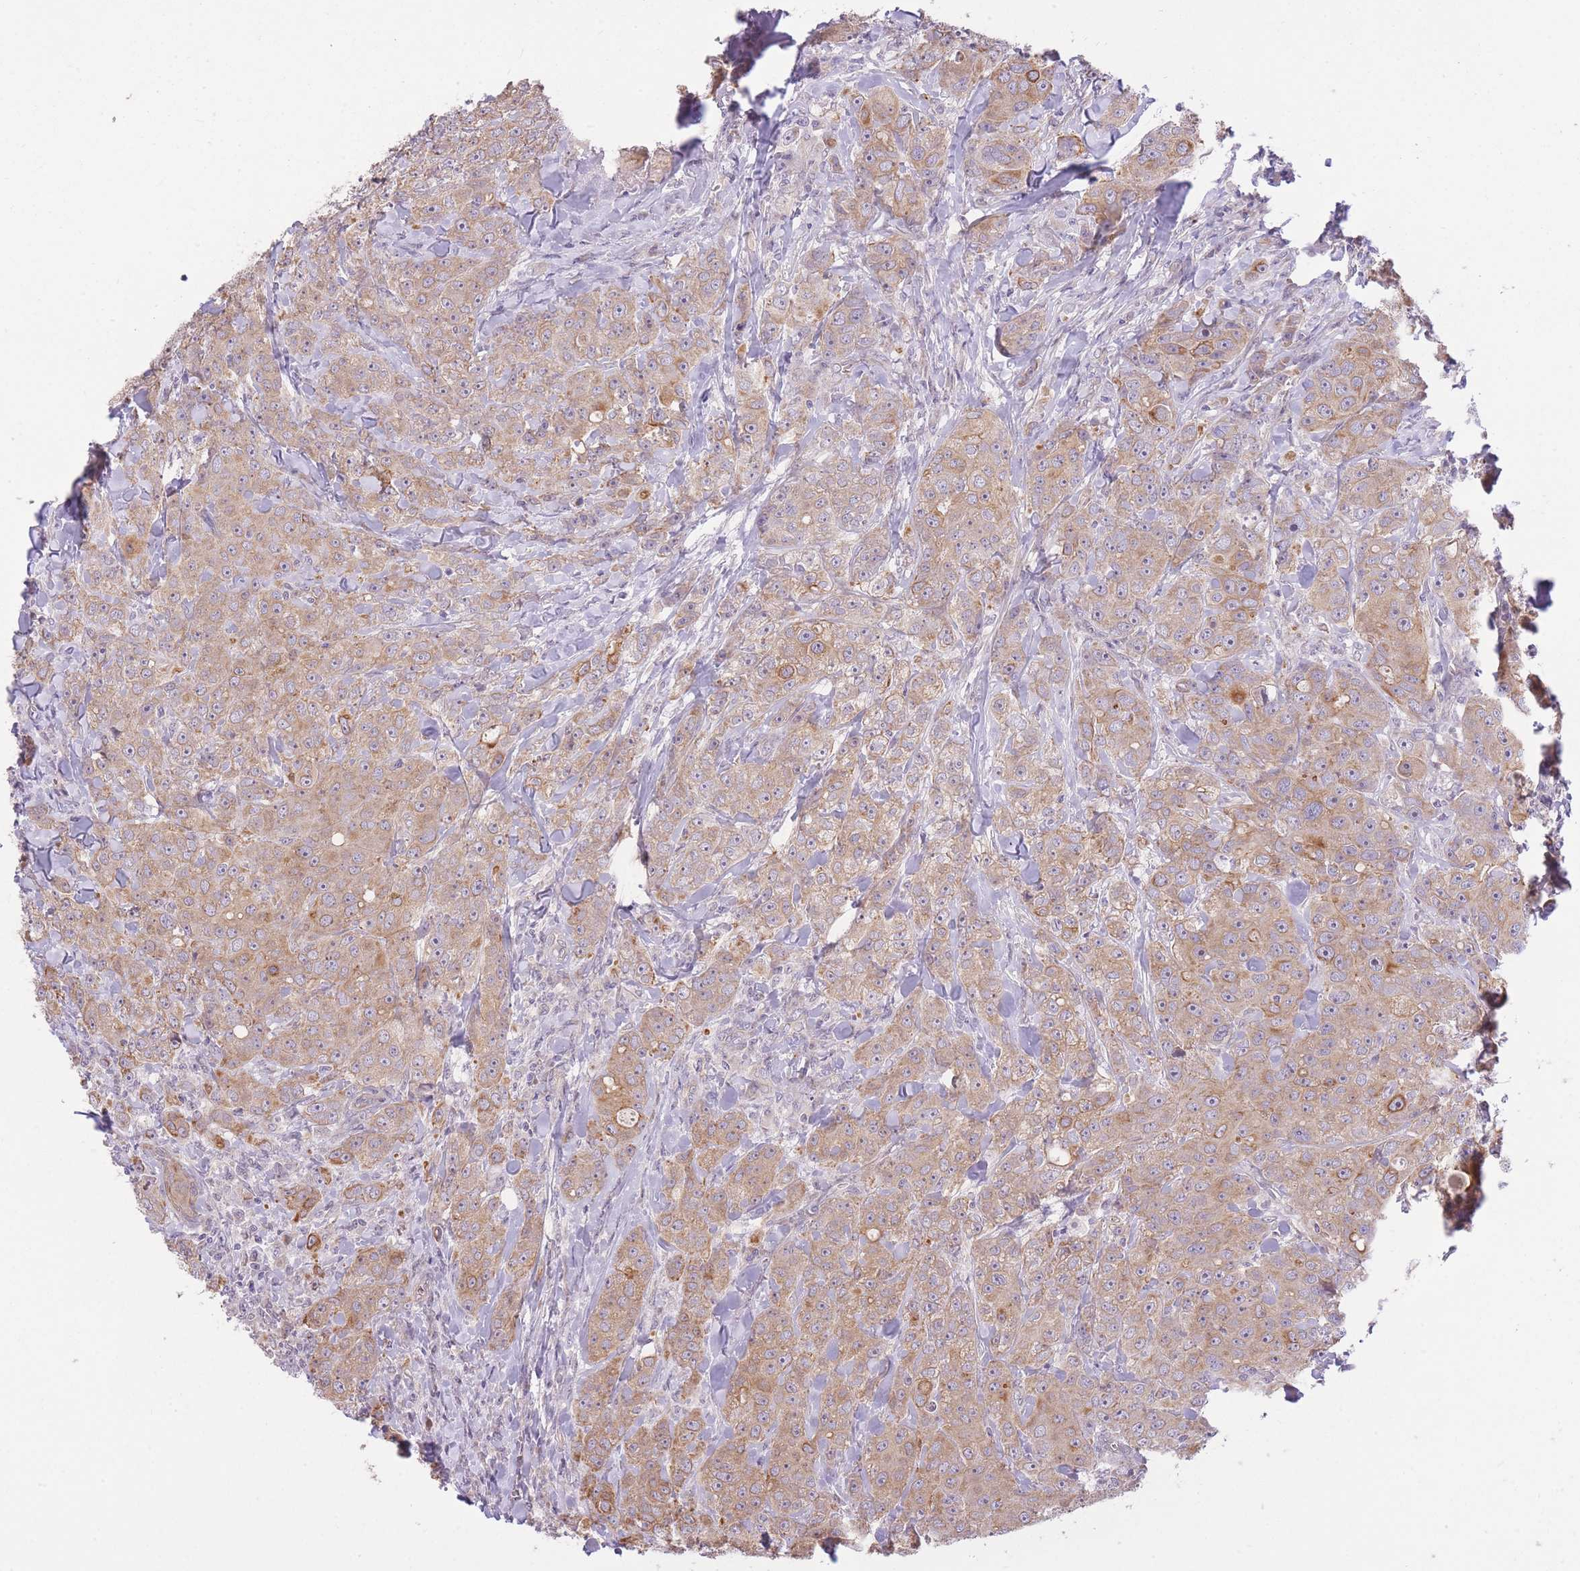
{"staining": {"intensity": "moderate", "quantity": ">75%", "location": "cytoplasmic/membranous"}, "tissue": "breast cancer", "cell_type": "Tumor cells", "image_type": "cancer", "snomed": [{"axis": "morphology", "description": "Duct carcinoma"}, {"axis": "topography", "description": "Breast"}], "caption": "A brown stain shows moderate cytoplasmic/membranous positivity of a protein in human breast infiltrating ductal carcinoma tumor cells.", "gene": "REV1", "patient": {"sex": "female", "age": 43}}